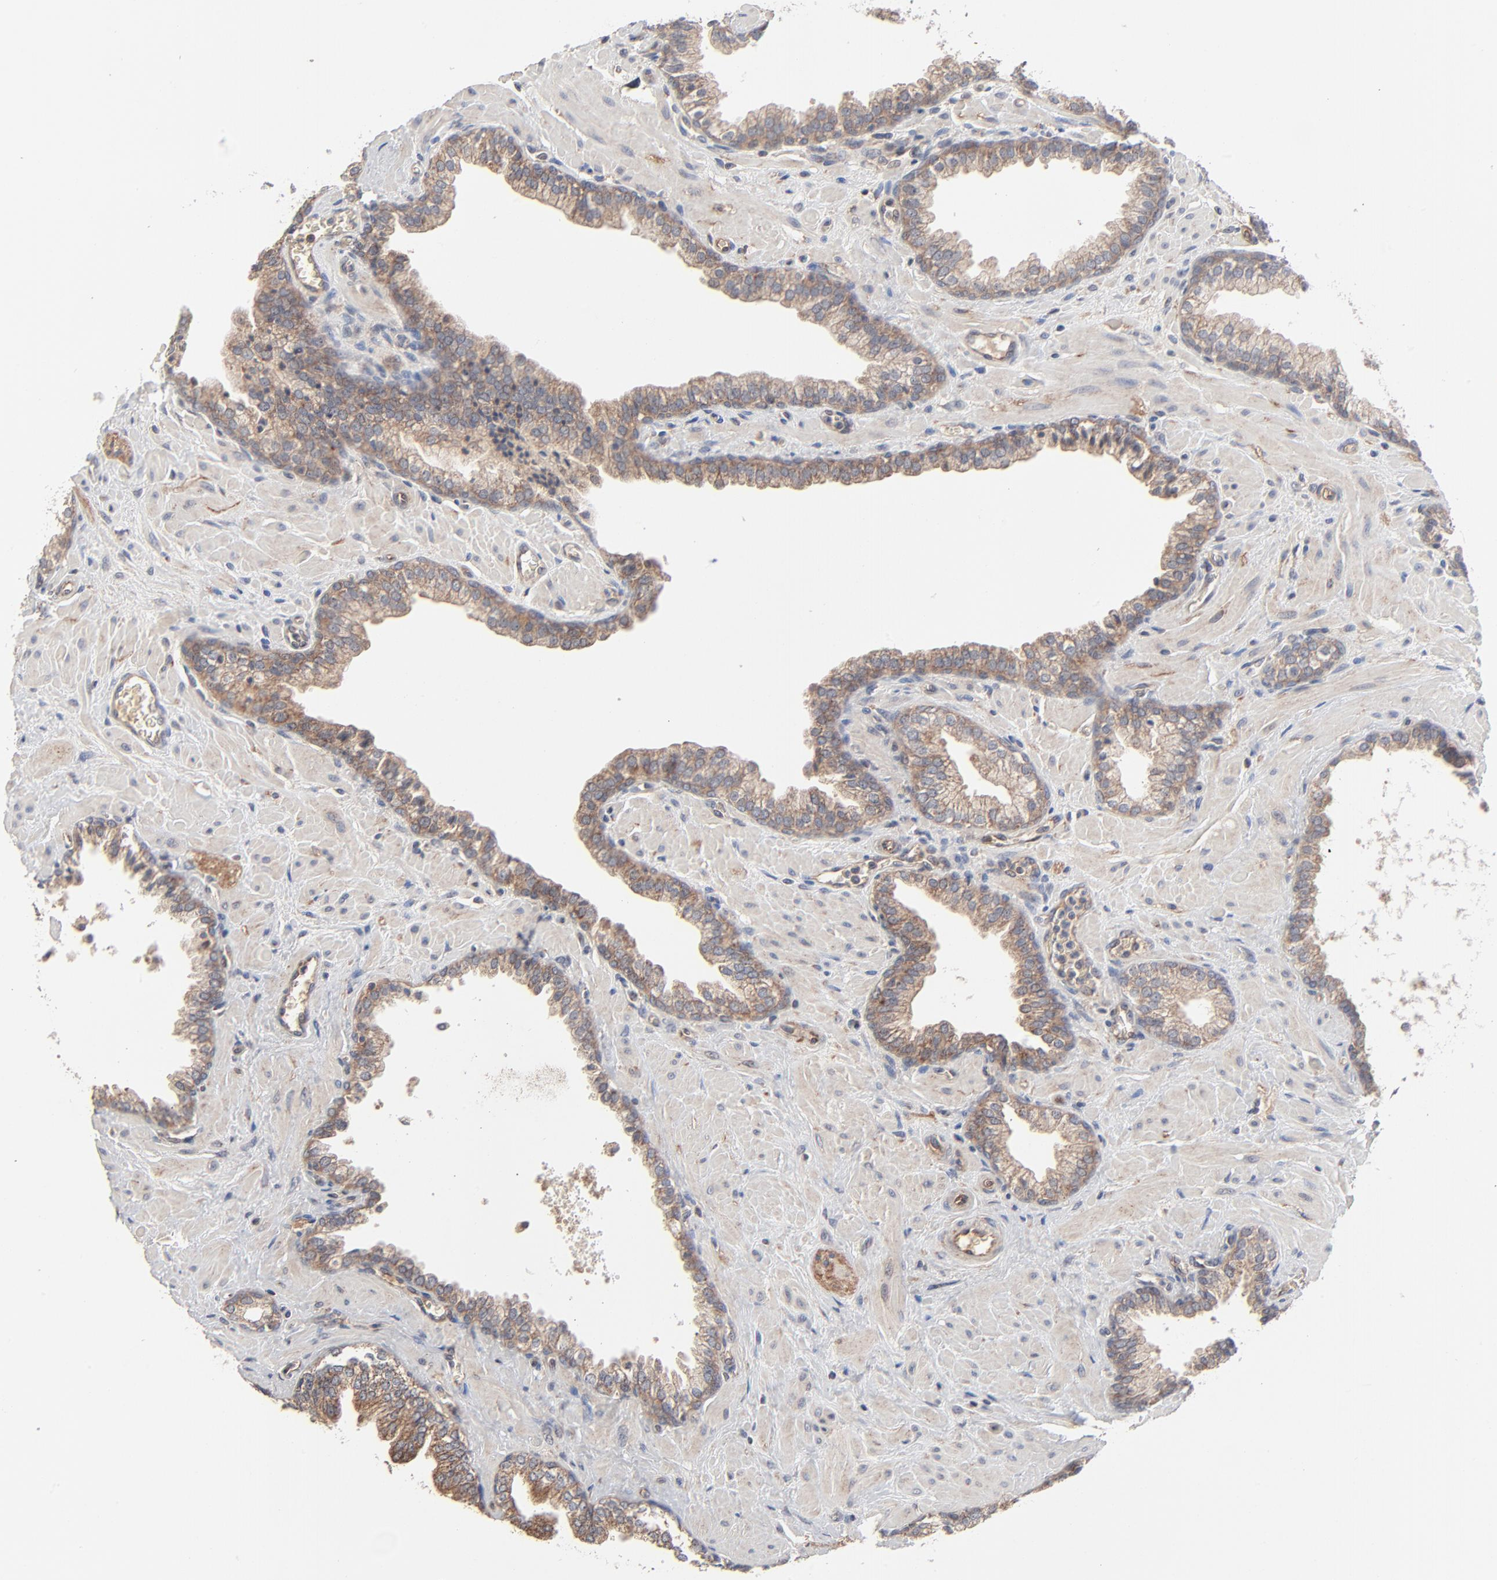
{"staining": {"intensity": "moderate", "quantity": ">75%", "location": "cytoplasmic/membranous"}, "tissue": "prostate", "cell_type": "Glandular cells", "image_type": "normal", "snomed": [{"axis": "morphology", "description": "Normal tissue, NOS"}, {"axis": "topography", "description": "Prostate"}], "caption": "Prostate was stained to show a protein in brown. There is medium levels of moderate cytoplasmic/membranous expression in about >75% of glandular cells. Nuclei are stained in blue.", "gene": "ABLIM3", "patient": {"sex": "male", "age": 60}}